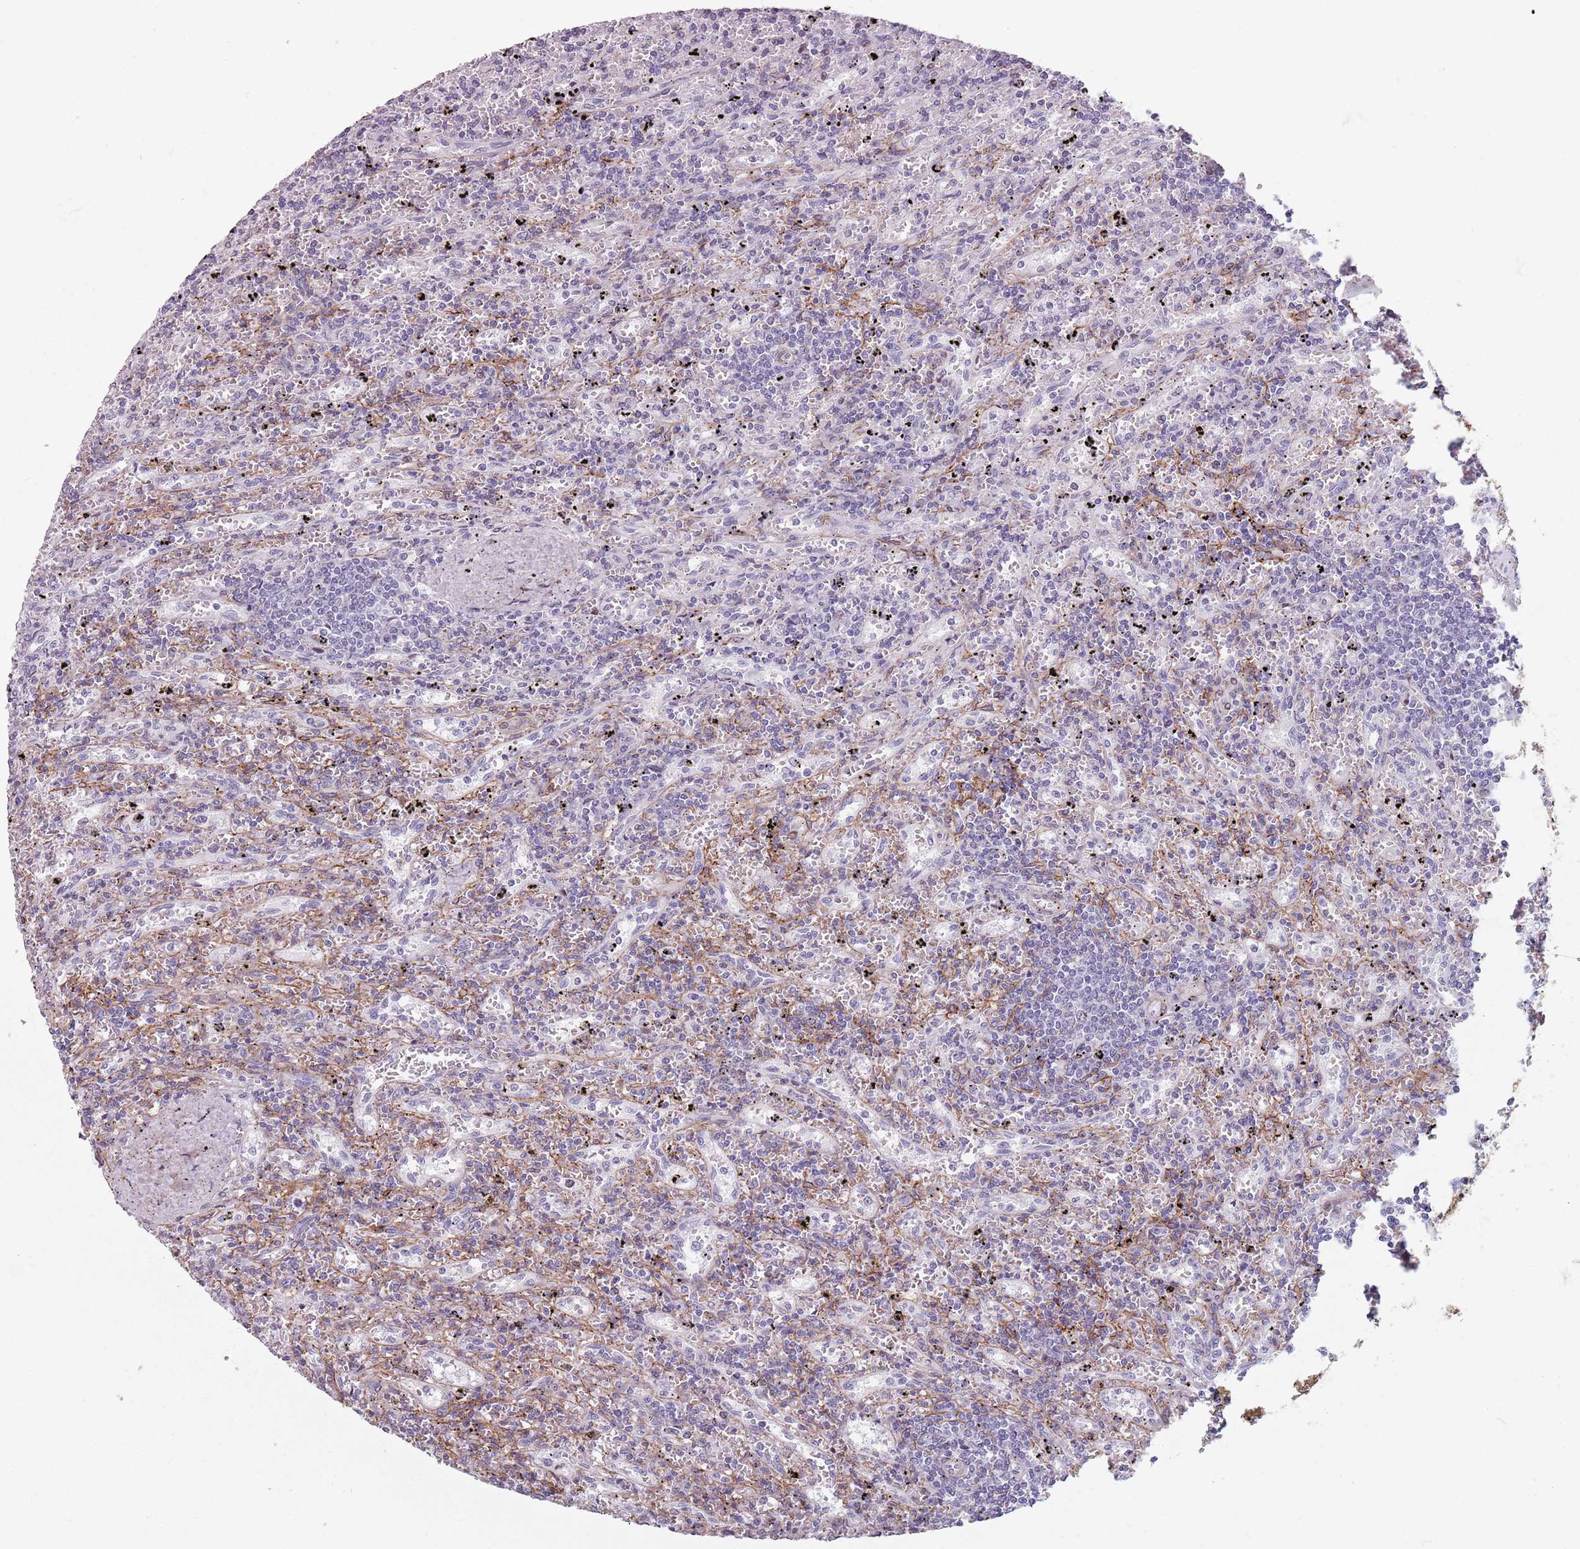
{"staining": {"intensity": "negative", "quantity": "none", "location": "none"}, "tissue": "lymphoma", "cell_type": "Tumor cells", "image_type": "cancer", "snomed": [{"axis": "morphology", "description": "Malignant lymphoma, non-Hodgkin's type, Low grade"}, {"axis": "topography", "description": "Spleen"}], "caption": "A histopathology image of lymphoma stained for a protein demonstrates no brown staining in tumor cells. (Immunohistochemistry, brightfield microscopy, high magnification).", "gene": "TMC4", "patient": {"sex": "male", "age": 76}}